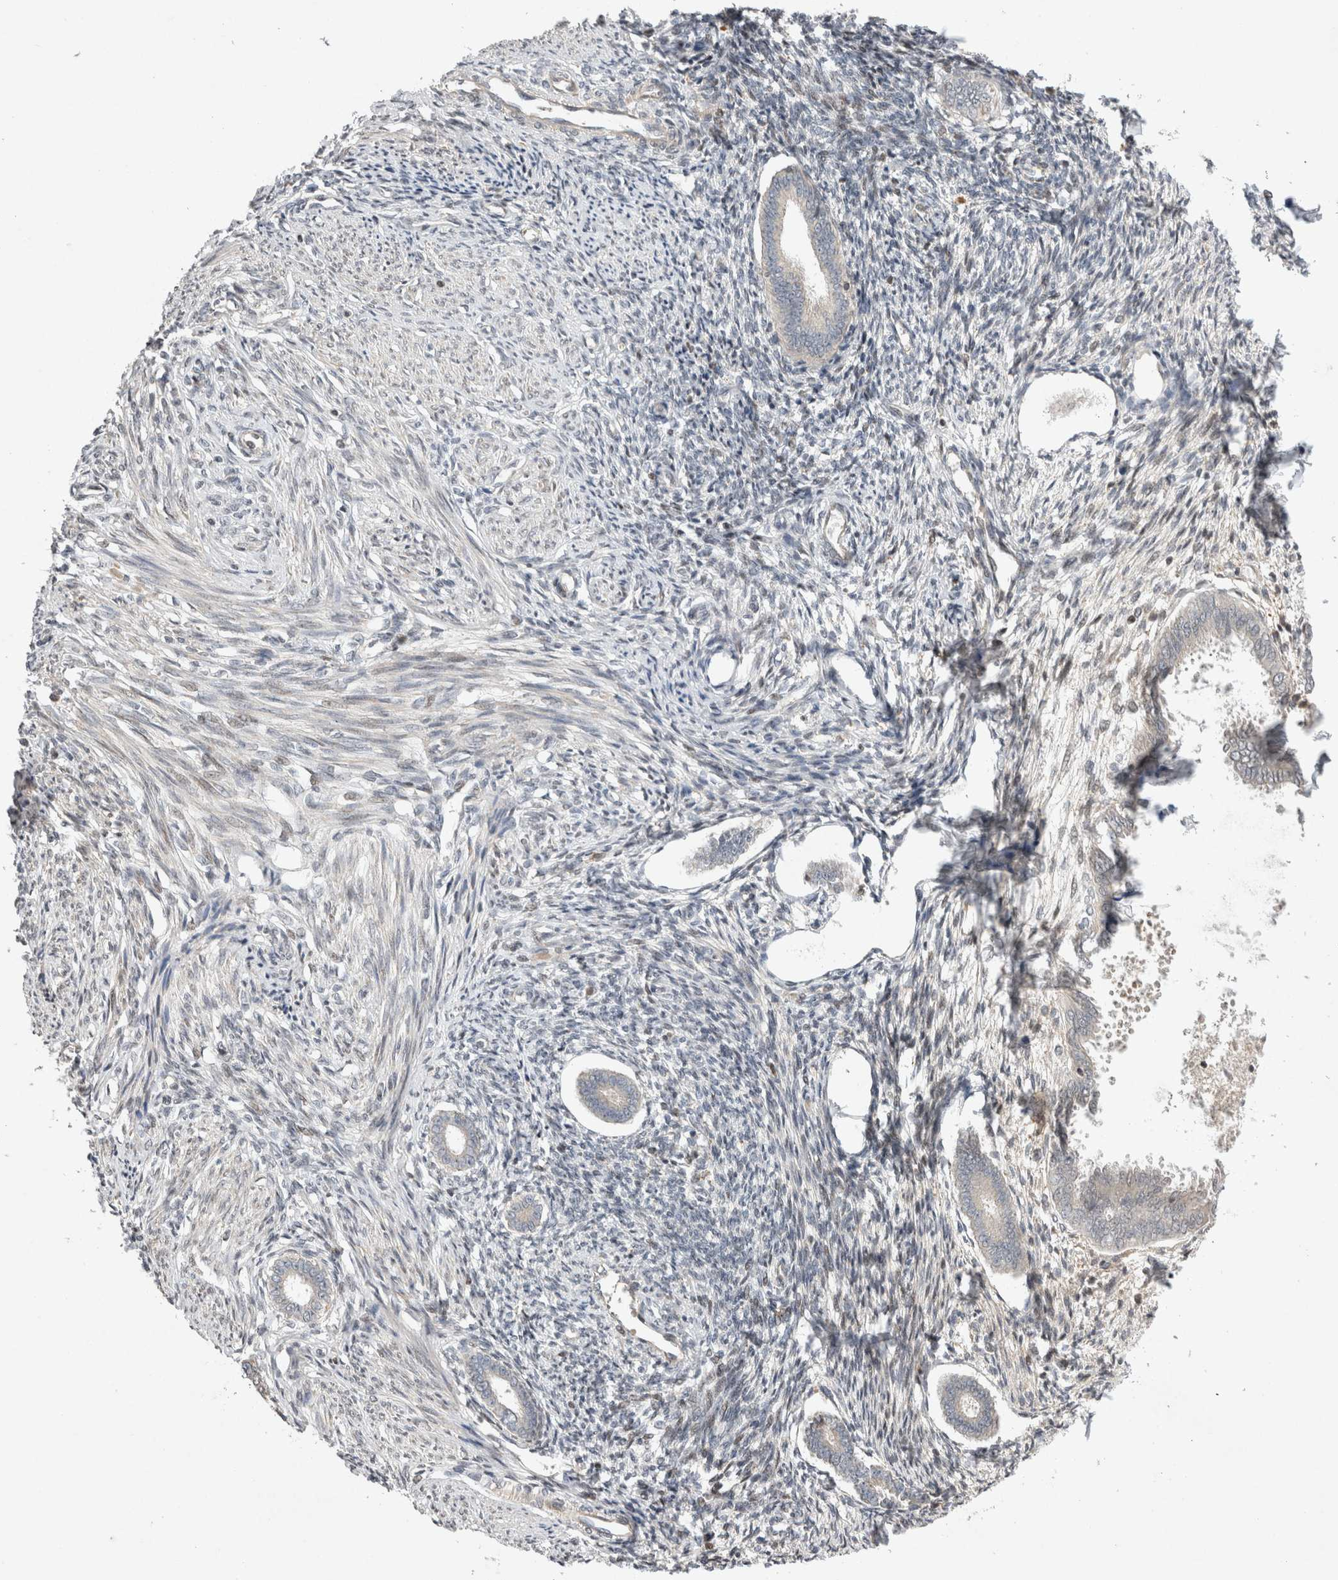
{"staining": {"intensity": "negative", "quantity": "none", "location": "none"}, "tissue": "endometrium", "cell_type": "Cells in endometrial stroma", "image_type": "normal", "snomed": [{"axis": "morphology", "description": "Normal tissue, NOS"}, {"axis": "topography", "description": "Endometrium"}], "caption": "Histopathology image shows no significant protein expression in cells in endometrial stroma of benign endometrium. (Stains: DAB (3,3'-diaminobenzidine) IHC with hematoxylin counter stain, Microscopy: brightfield microscopy at high magnification).", "gene": "EIF2AK1", "patient": {"sex": "female", "age": 56}}